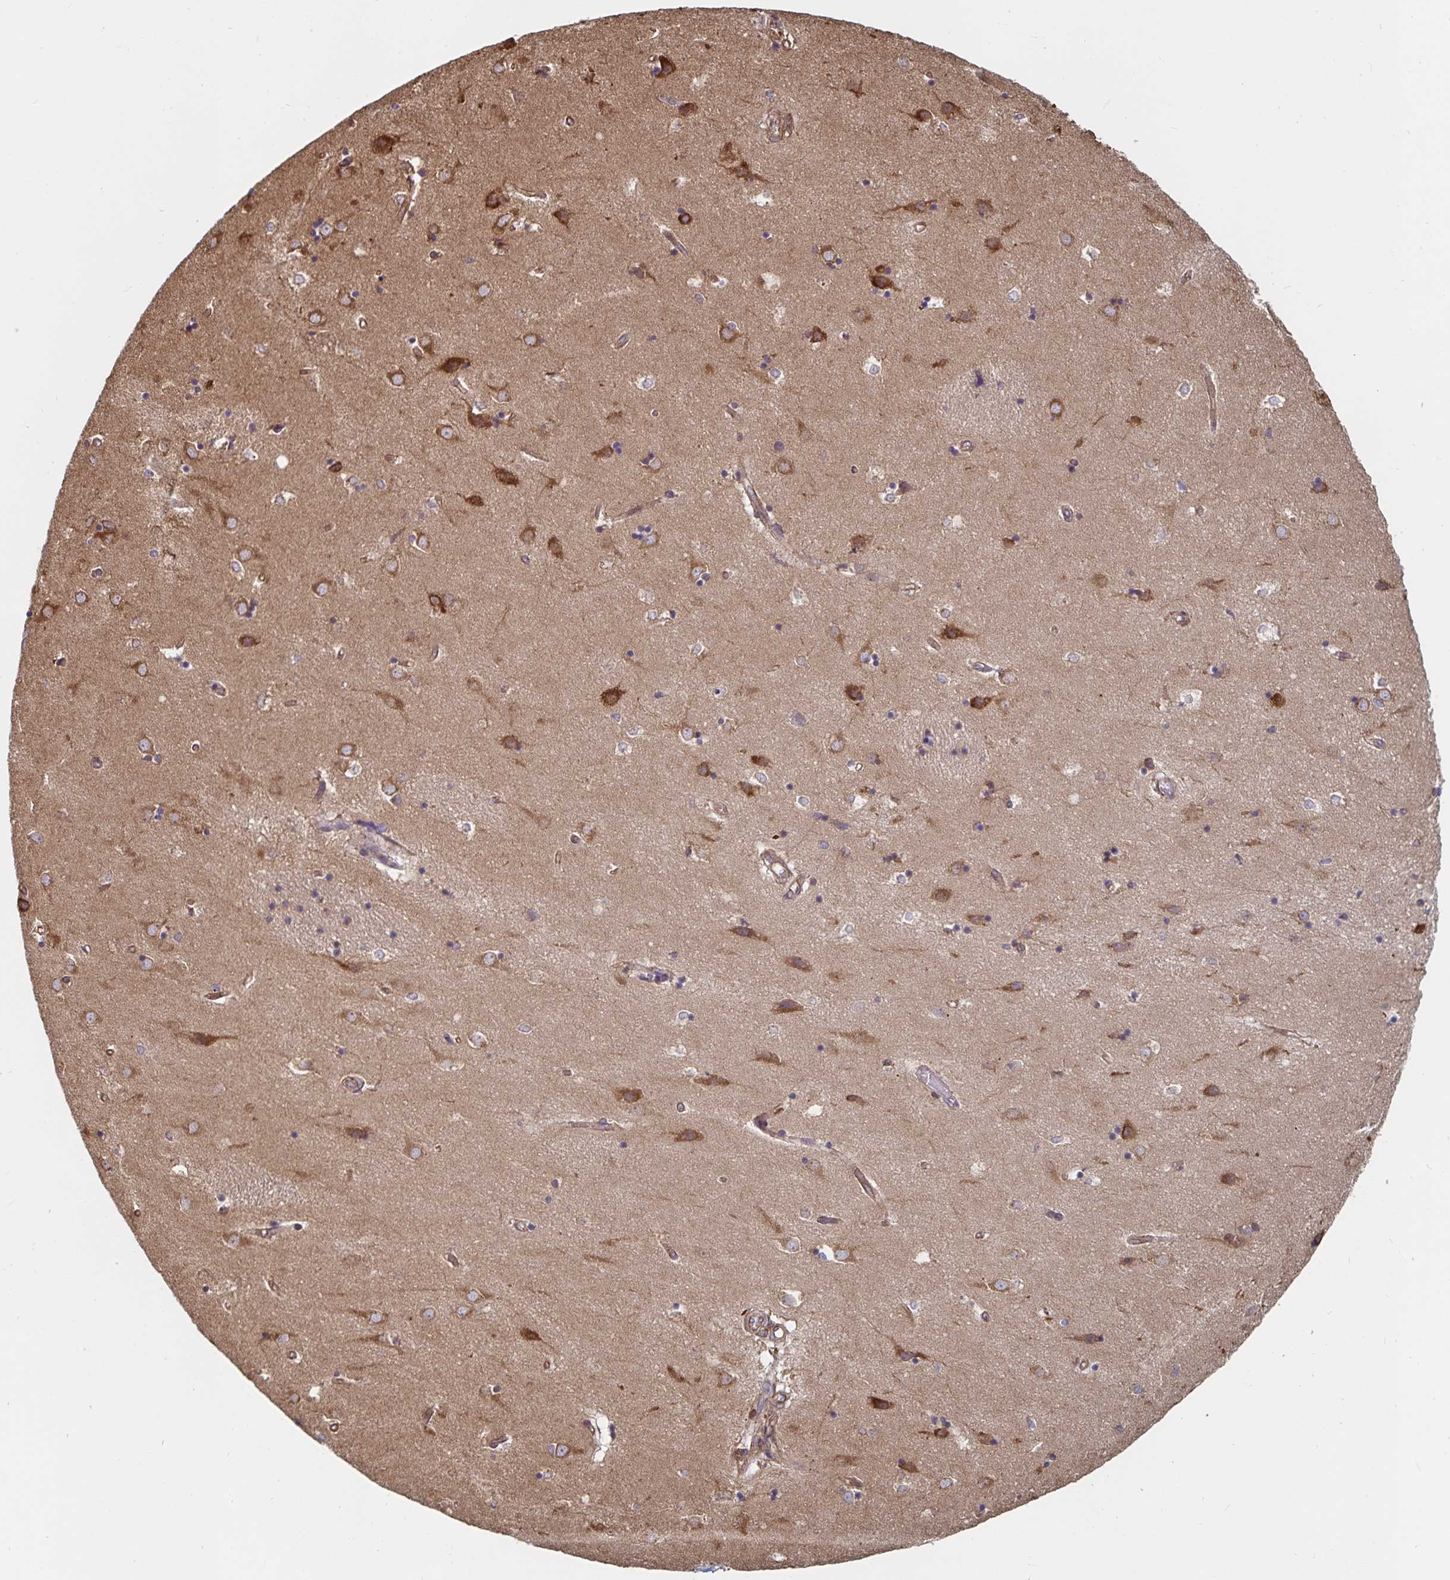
{"staining": {"intensity": "moderate", "quantity": ">75%", "location": "cytoplasmic/membranous"}, "tissue": "caudate", "cell_type": "Glial cells", "image_type": "normal", "snomed": [{"axis": "morphology", "description": "Normal tissue, NOS"}, {"axis": "topography", "description": "Lateral ventricle wall"}], "caption": "Moderate cytoplasmic/membranous staining is seen in approximately >75% of glial cells in normal caudate.", "gene": "BCAP29", "patient": {"sex": "male", "age": 54}}